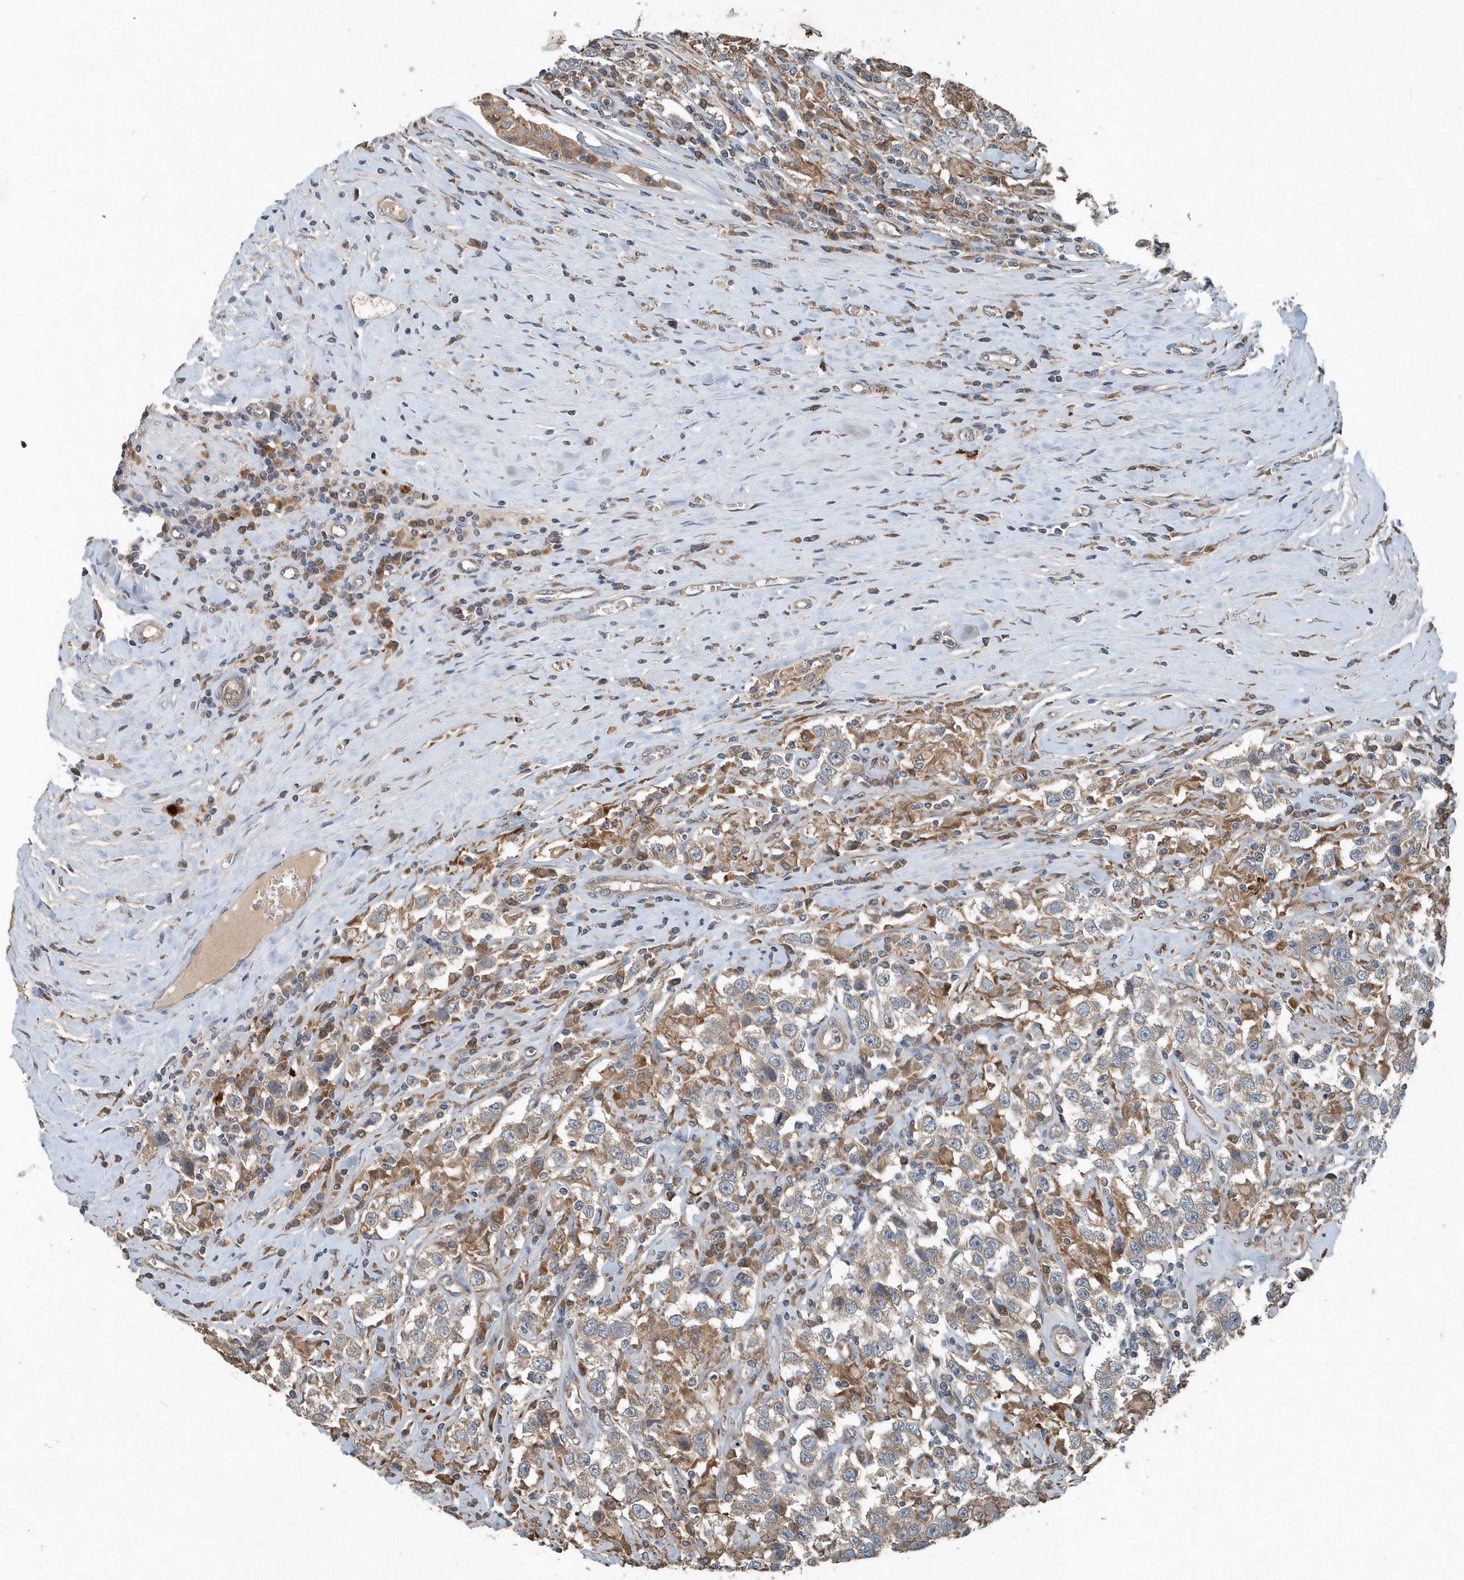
{"staining": {"intensity": "weak", "quantity": ">75%", "location": "cytoplasmic/membranous"}, "tissue": "testis cancer", "cell_type": "Tumor cells", "image_type": "cancer", "snomed": [{"axis": "morphology", "description": "Seminoma, NOS"}, {"axis": "topography", "description": "Testis"}], "caption": "This is an image of immunohistochemistry staining of testis cancer, which shows weak positivity in the cytoplasmic/membranous of tumor cells.", "gene": "SCFD2", "patient": {"sex": "male", "age": 41}}